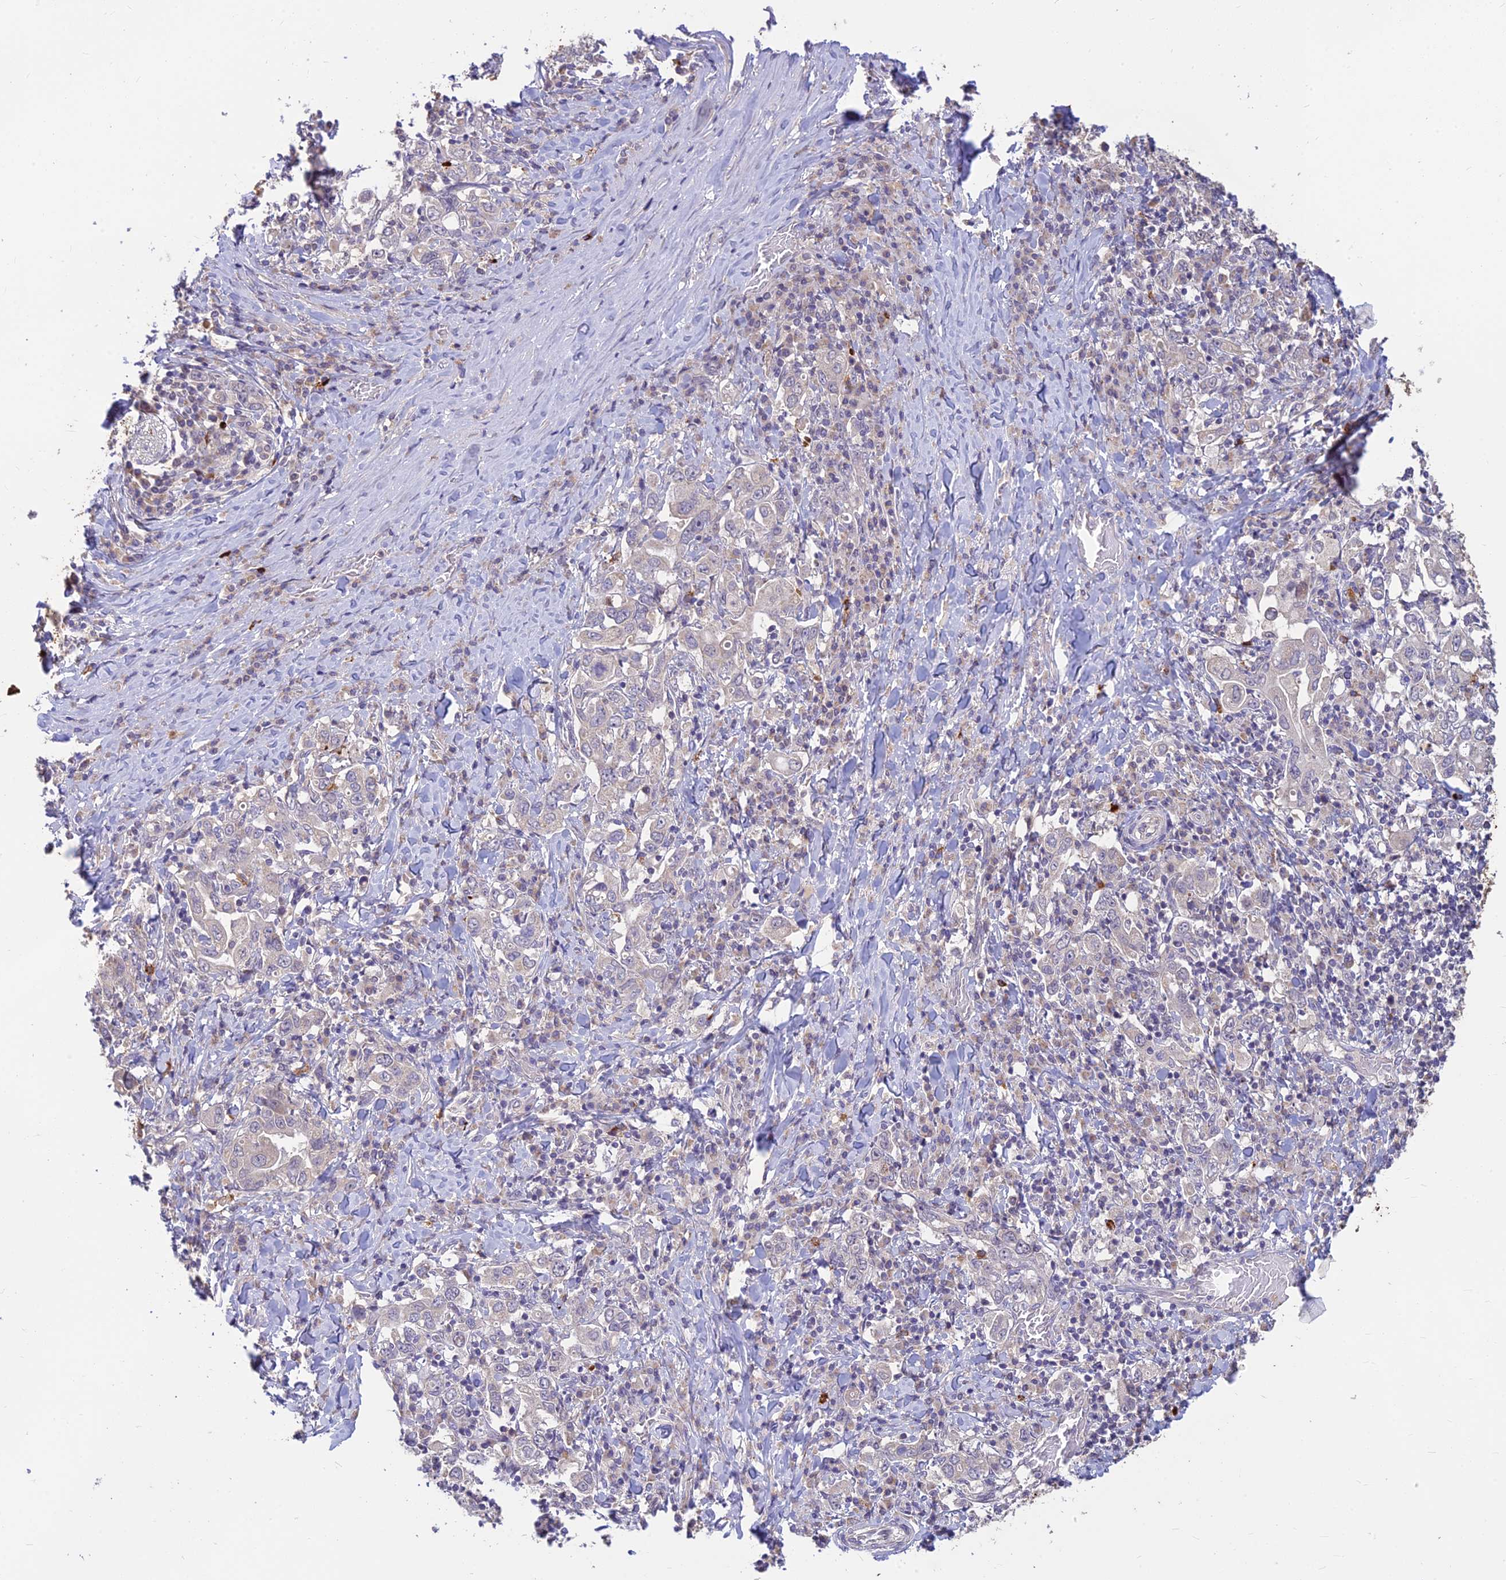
{"staining": {"intensity": "negative", "quantity": "none", "location": "none"}, "tissue": "stomach cancer", "cell_type": "Tumor cells", "image_type": "cancer", "snomed": [{"axis": "morphology", "description": "Adenocarcinoma, NOS"}, {"axis": "topography", "description": "Stomach, upper"}], "caption": "Immunohistochemistry (IHC) image of neoplastic tissue: stomach adenocarcinoma stained with DAB exhibits no significant protein positivity in tumor cells.", "gene": "ASPDH", "patient": {"sex": "male", "age": 62}}